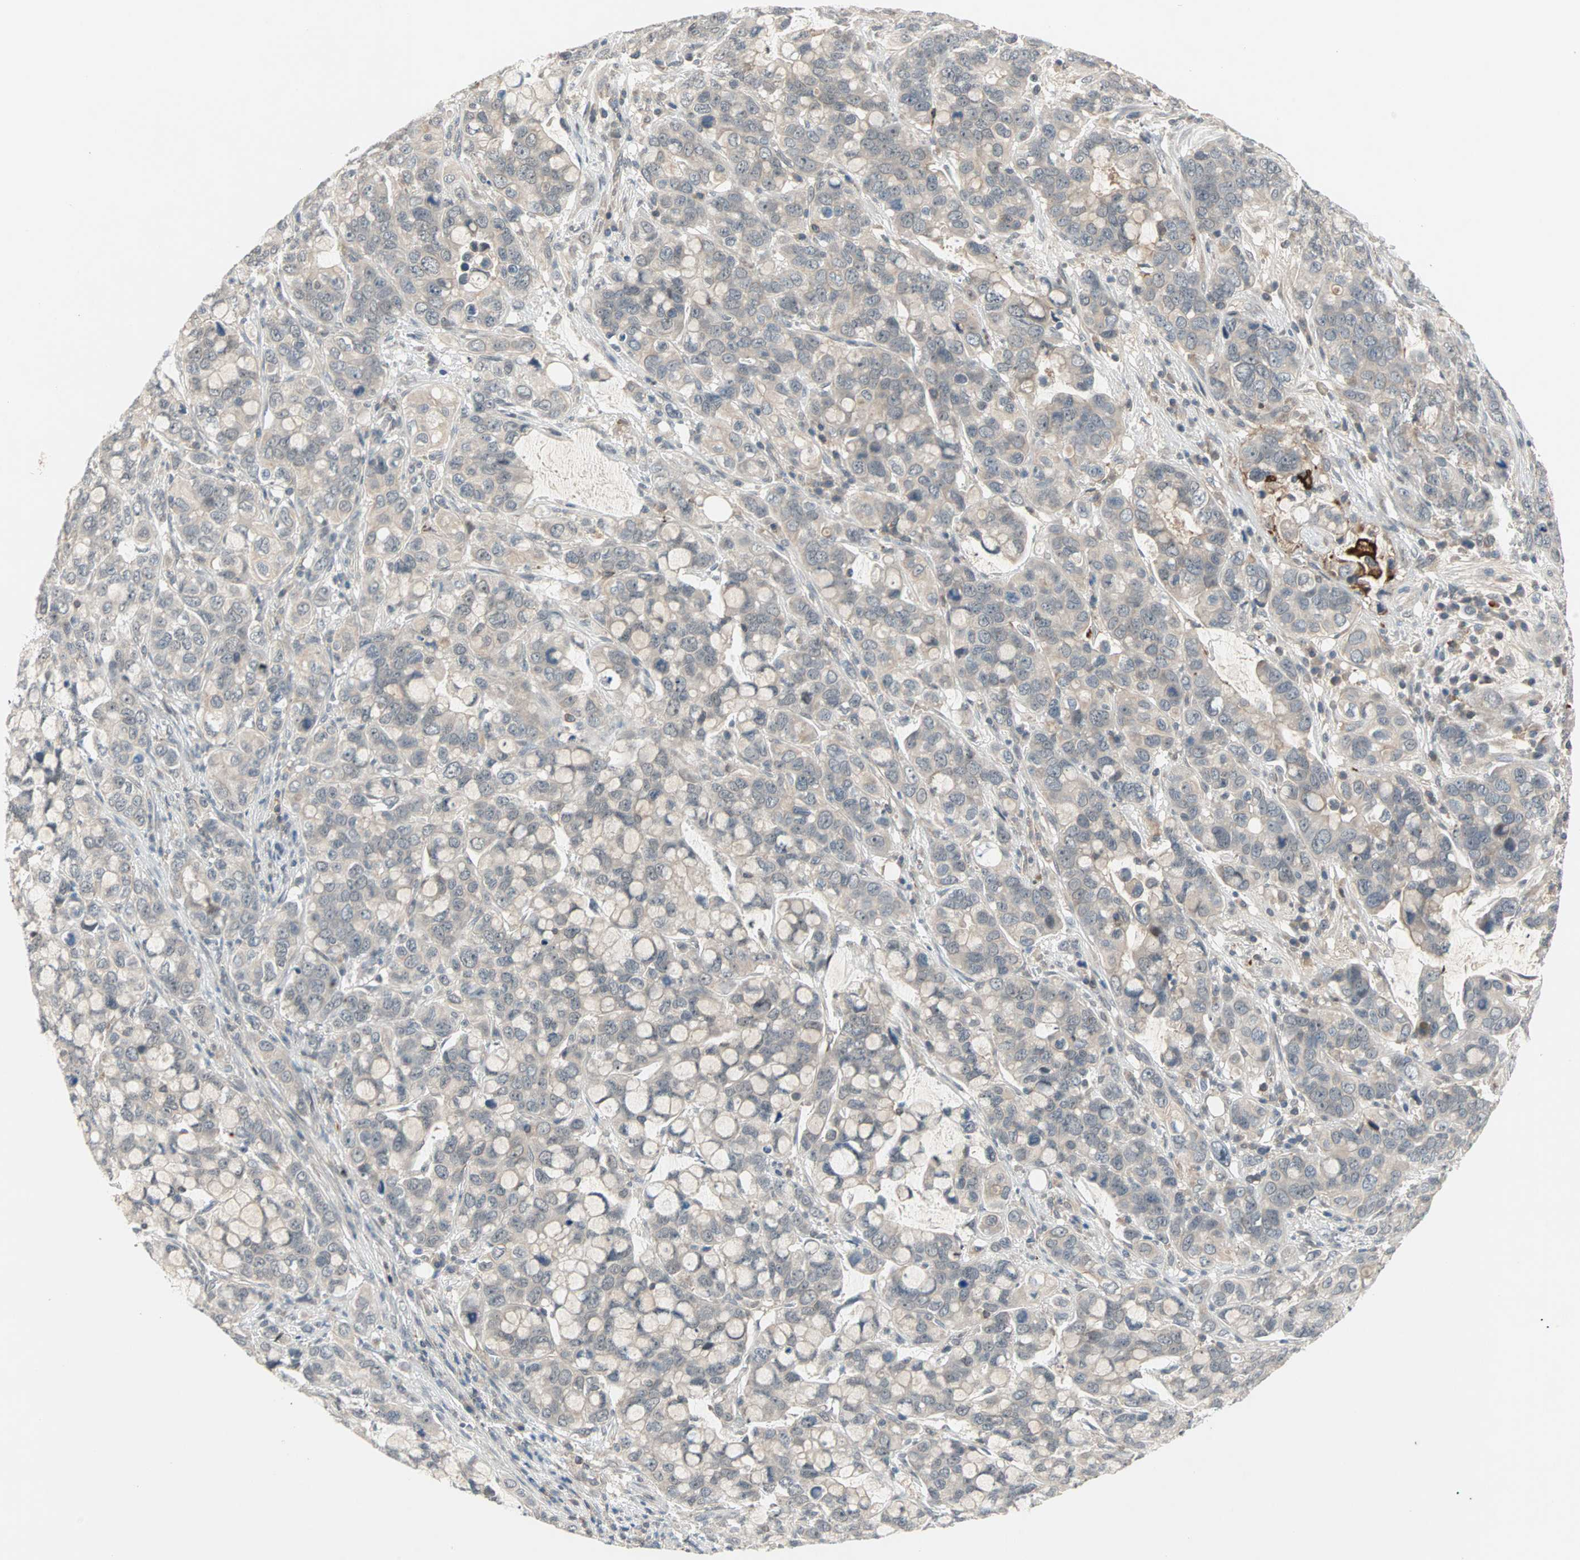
{"staining": {"intensity": "moderate", "quantity": ">75%", "location": "cytoplasmic/membranous"}, "tissue": "stomach cancer", "cell_type": "Tumor cells", "image_type": "cancer", "snomed": [{"axis": "morphology", "description": "Adenocarcinoma, NOS"}, {"axis": "topography", "description": "Stomach, lower"}], "caption": "Stomach cancer (adenocarcinoma) was stained to show a protein in brown. There is medium levels of moderate cytoplasmic/membranous expression in approximately >75% of tumor cells.", "gene": "PROS1", "patient": {"sex": "male", "age": 84}}